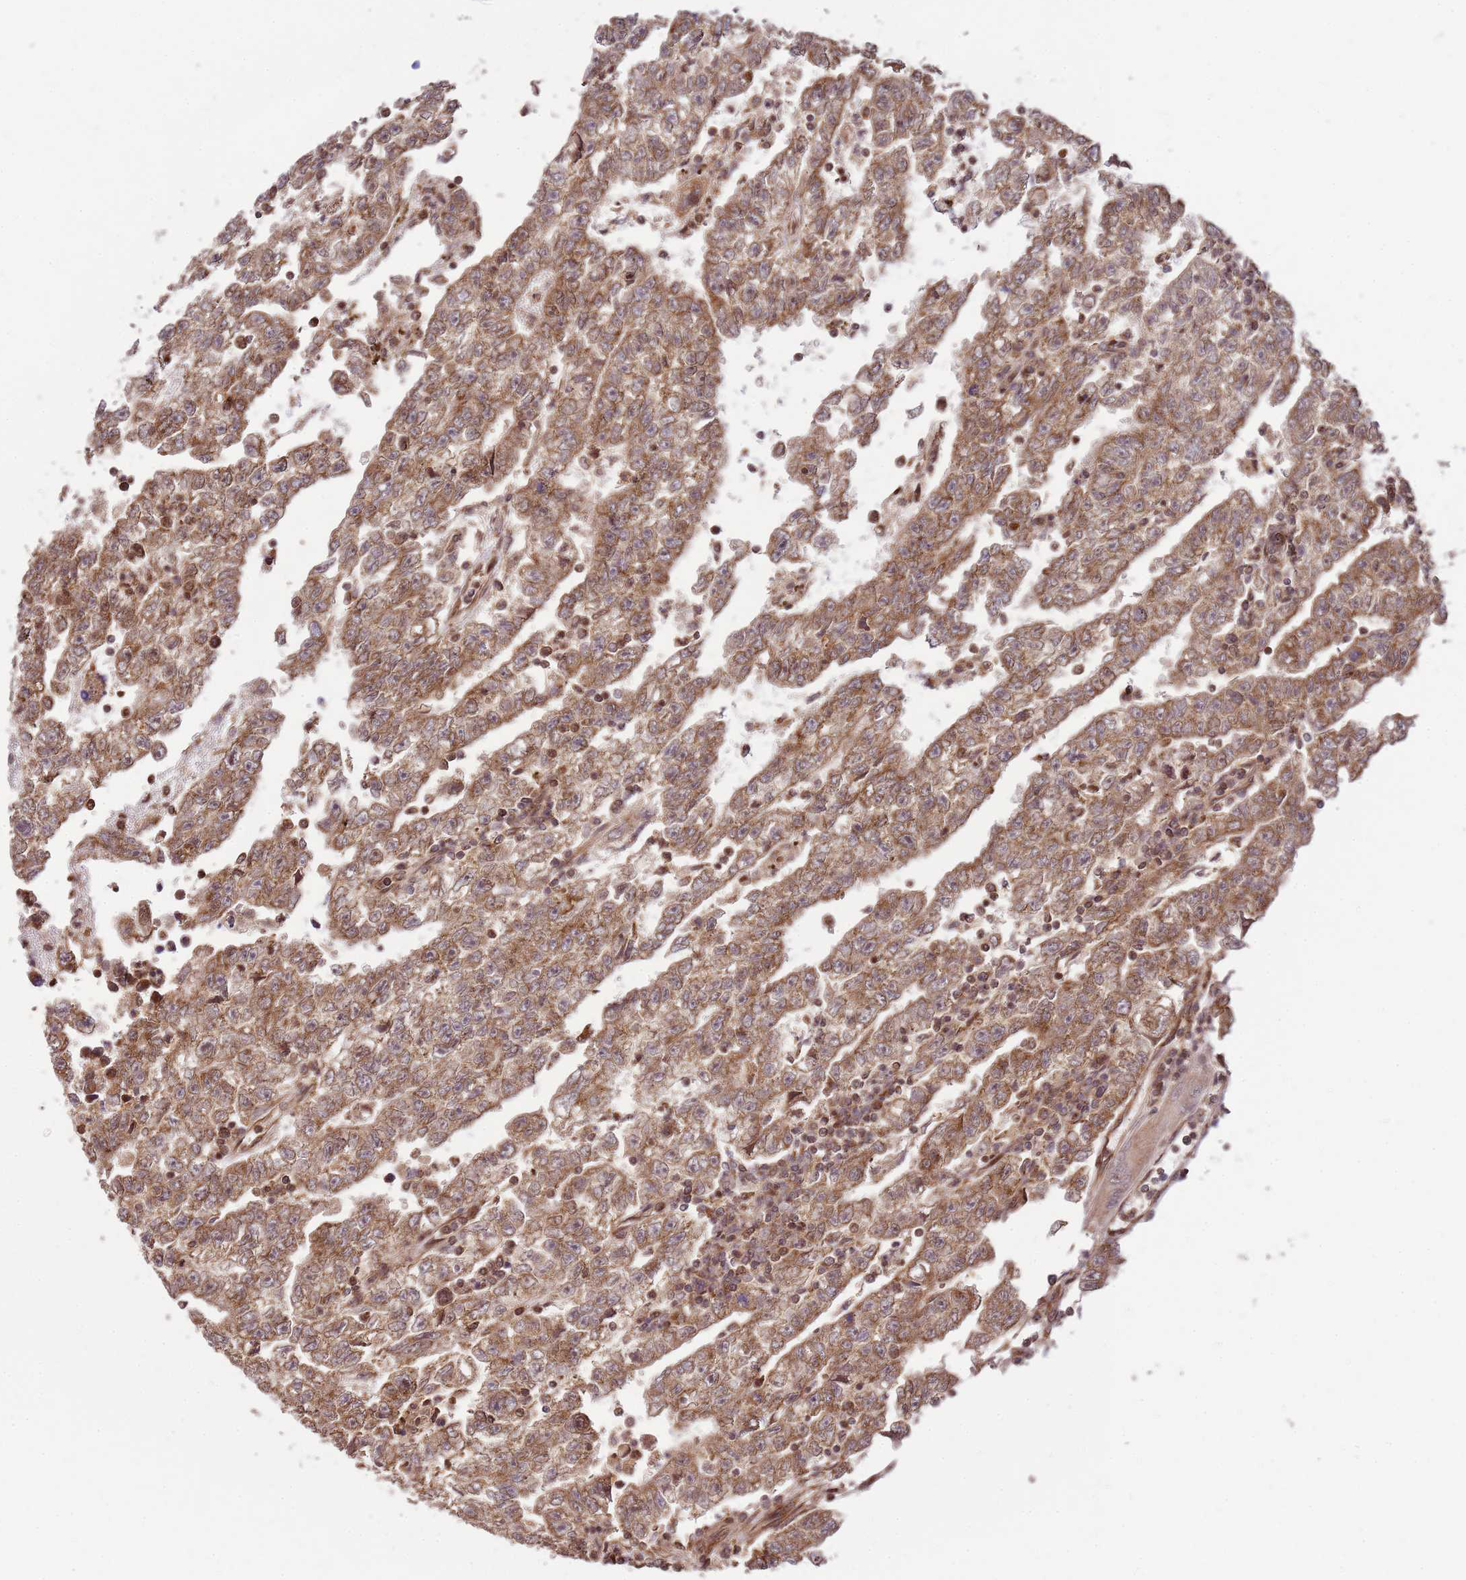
{"staining": {"intensity": "moderate", "quantity": ">75%", "location": "cytoplasmic/membranous"}, "tissue": "testis cancer", "cell_type": "Tumor cells", "image_type": "cancer", "snomed": [{"axis": "morphology", "description": "Carcinoma, Embryonal, NOS"}, {"axis": "topography", "description": "Testis"}], "caption": "About >75% of tumor cells in embryonal carcinoma (testis) display moderate cytoplasmic/membranous protein staining as visualized by brown immunohistochemical staining.", "gene": "PEX14", "patient": {"sex": "male", "age": 25}}